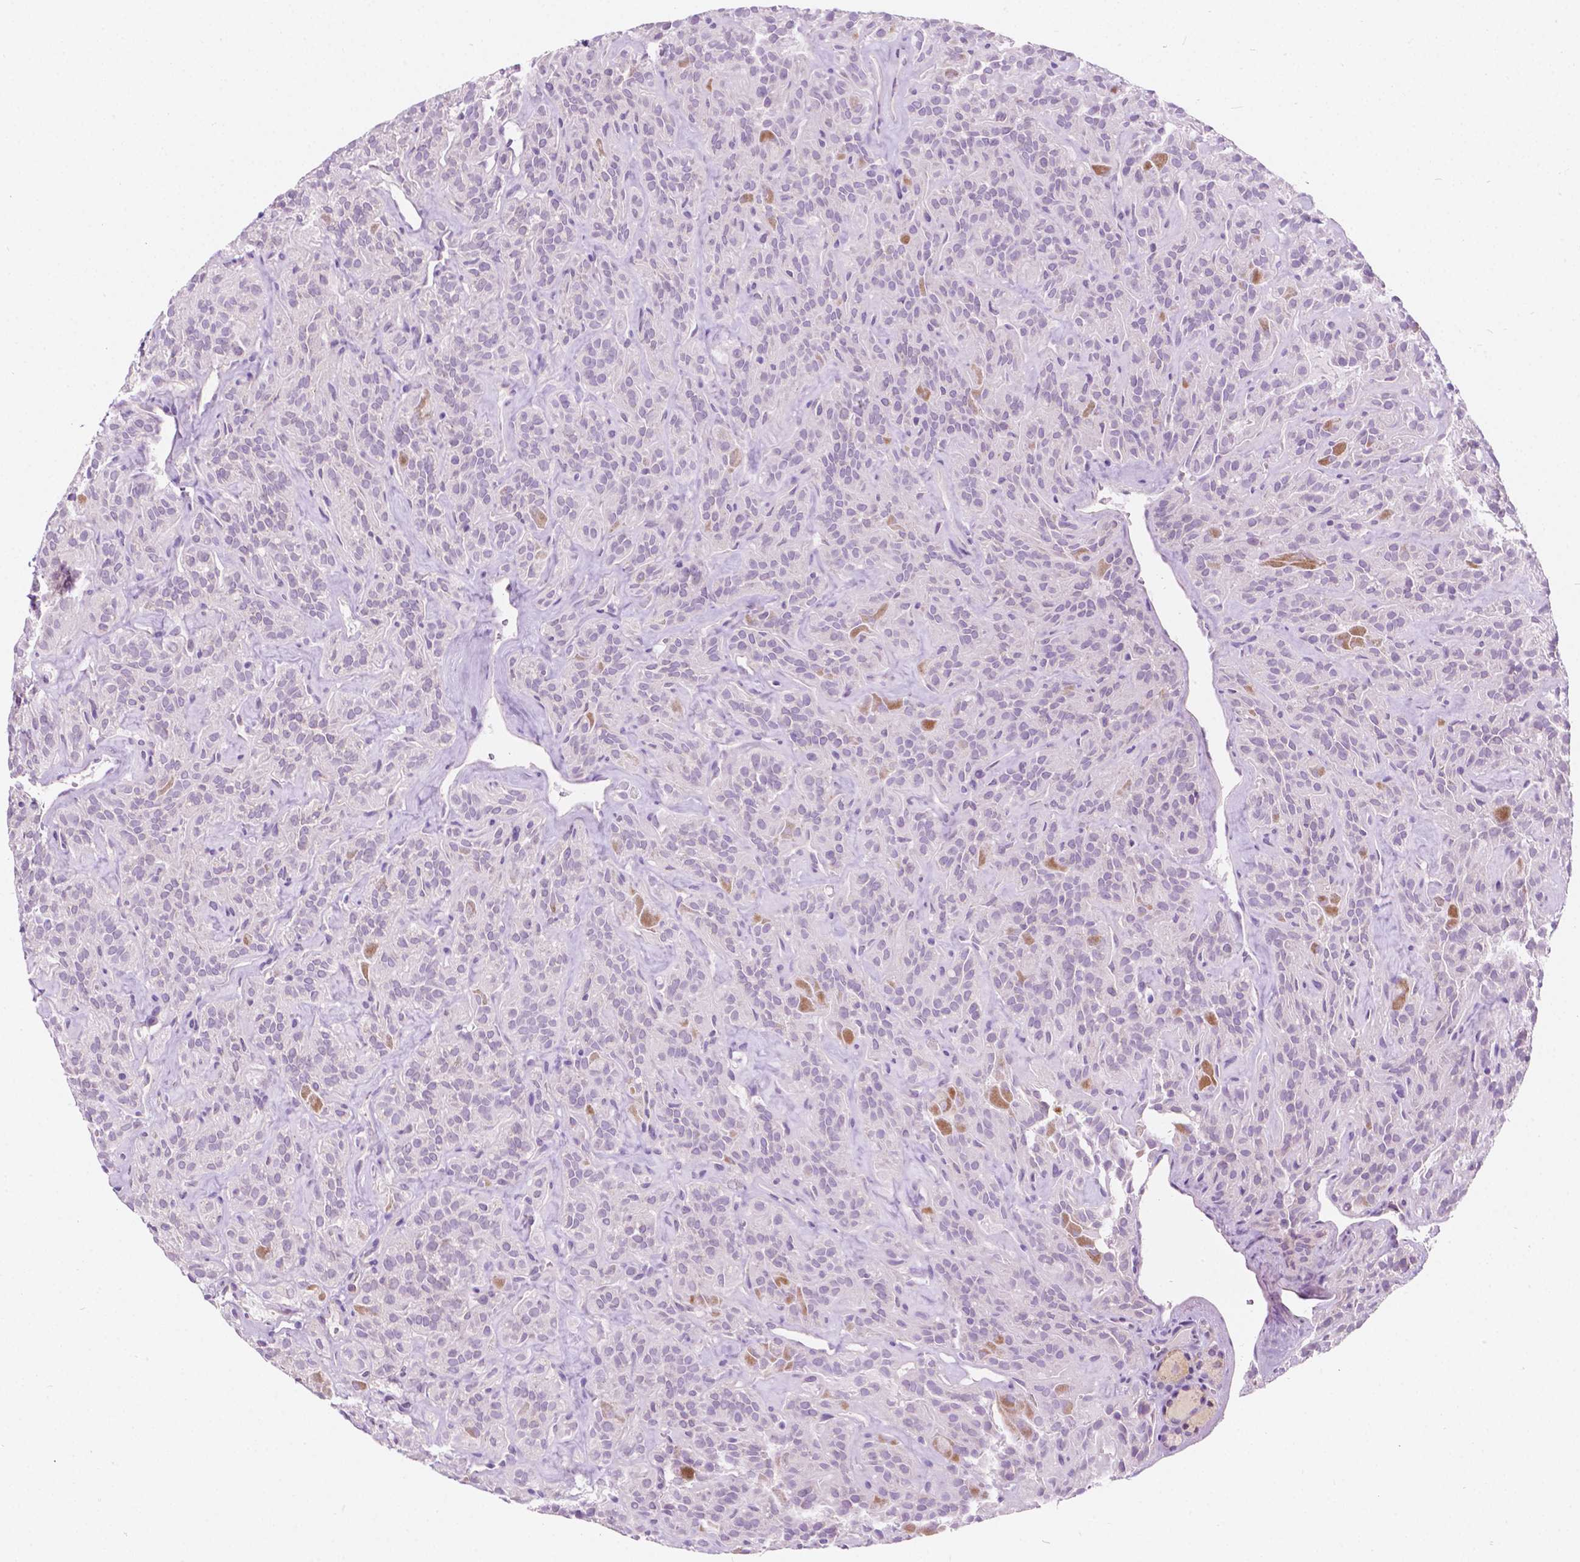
{"staining": {"intensity": "negative", "quantity": "none", "location": "none"}, "tissue": "thyroid cancer", "cell_type": "Tumor cells", "image_type": "cancer", "snomed": [{"axis": "morphology", "description": "Papillary adenocarcinoma, NOS"}, {"axis": "topography", "description": "Thyroid gland"}], "caption": "Thyroid cancer (papillary adenocarcinoma) was stained to show a protein in brown. There is no significant positivity in tumor cells.", "gene": "NOS1AP", "patient": {"sex": "female", "age": 45}}